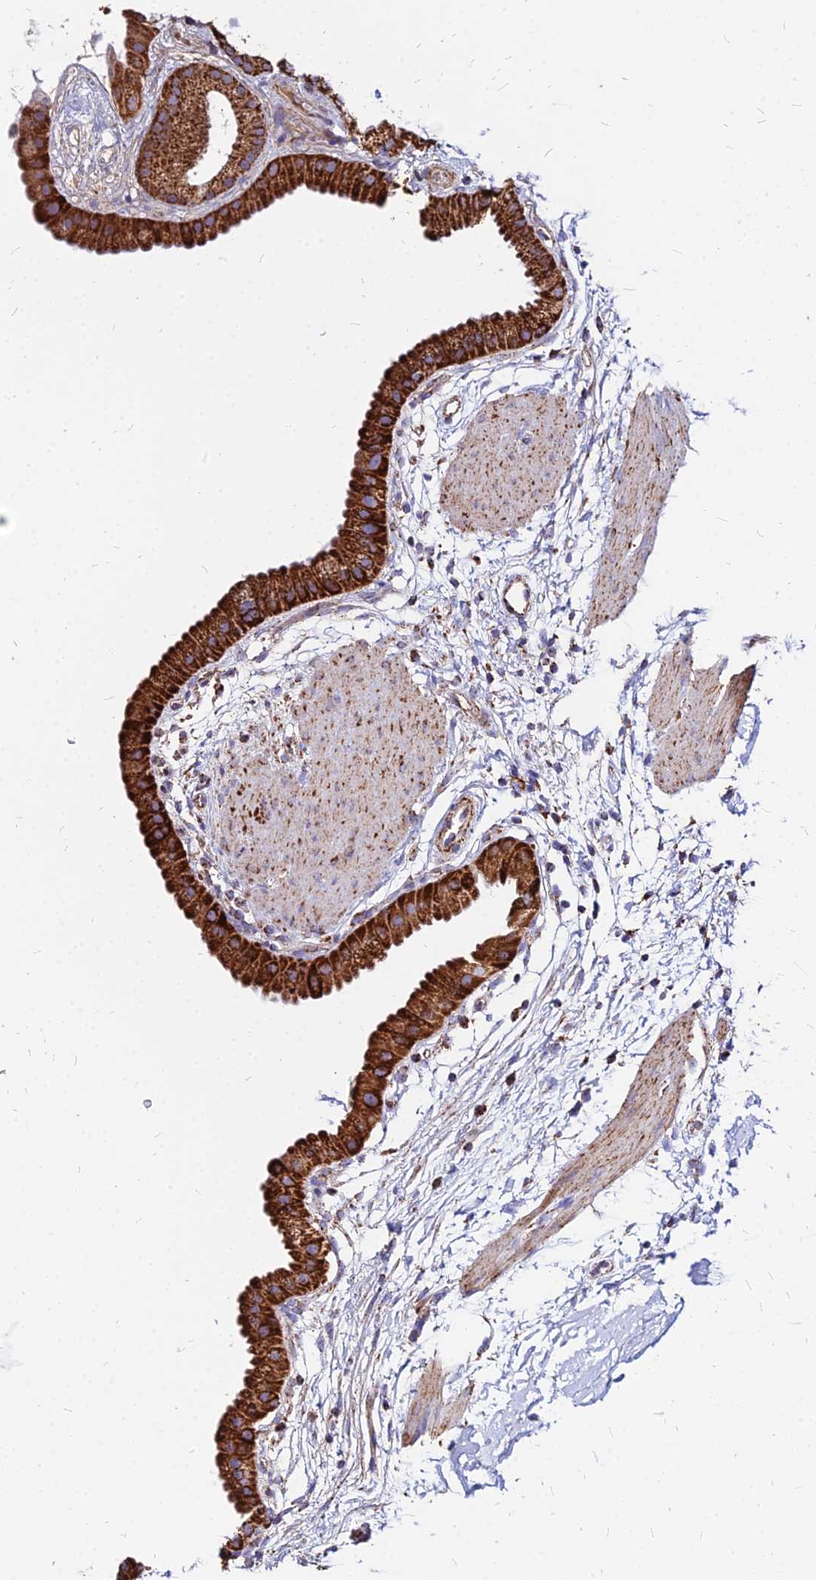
{"staining": {"intensity": "strong", "quantity": ">75%", "location": "cytoplasmic/membranous"}, "tissue": "gallbladder", "cell_type": "Glandular cells", "image_type": "normal", "snomed": [{"axis": "morphology", "description": "Normal tissue, NOS"}, {"axis": "topography", "description": "Gallbladder"}], "caption": "Glandular cells show strong cytoplasmic/membranous staining in about >75% of cells in normal gallbladder. The staining was performed using DAB to visualize the protein expression in brown, while the nuclei were stained in blue with hematoxylin (Magnification: 20x).", "gene": "DLD", "patient": {"sex": "female", "age": 64}}